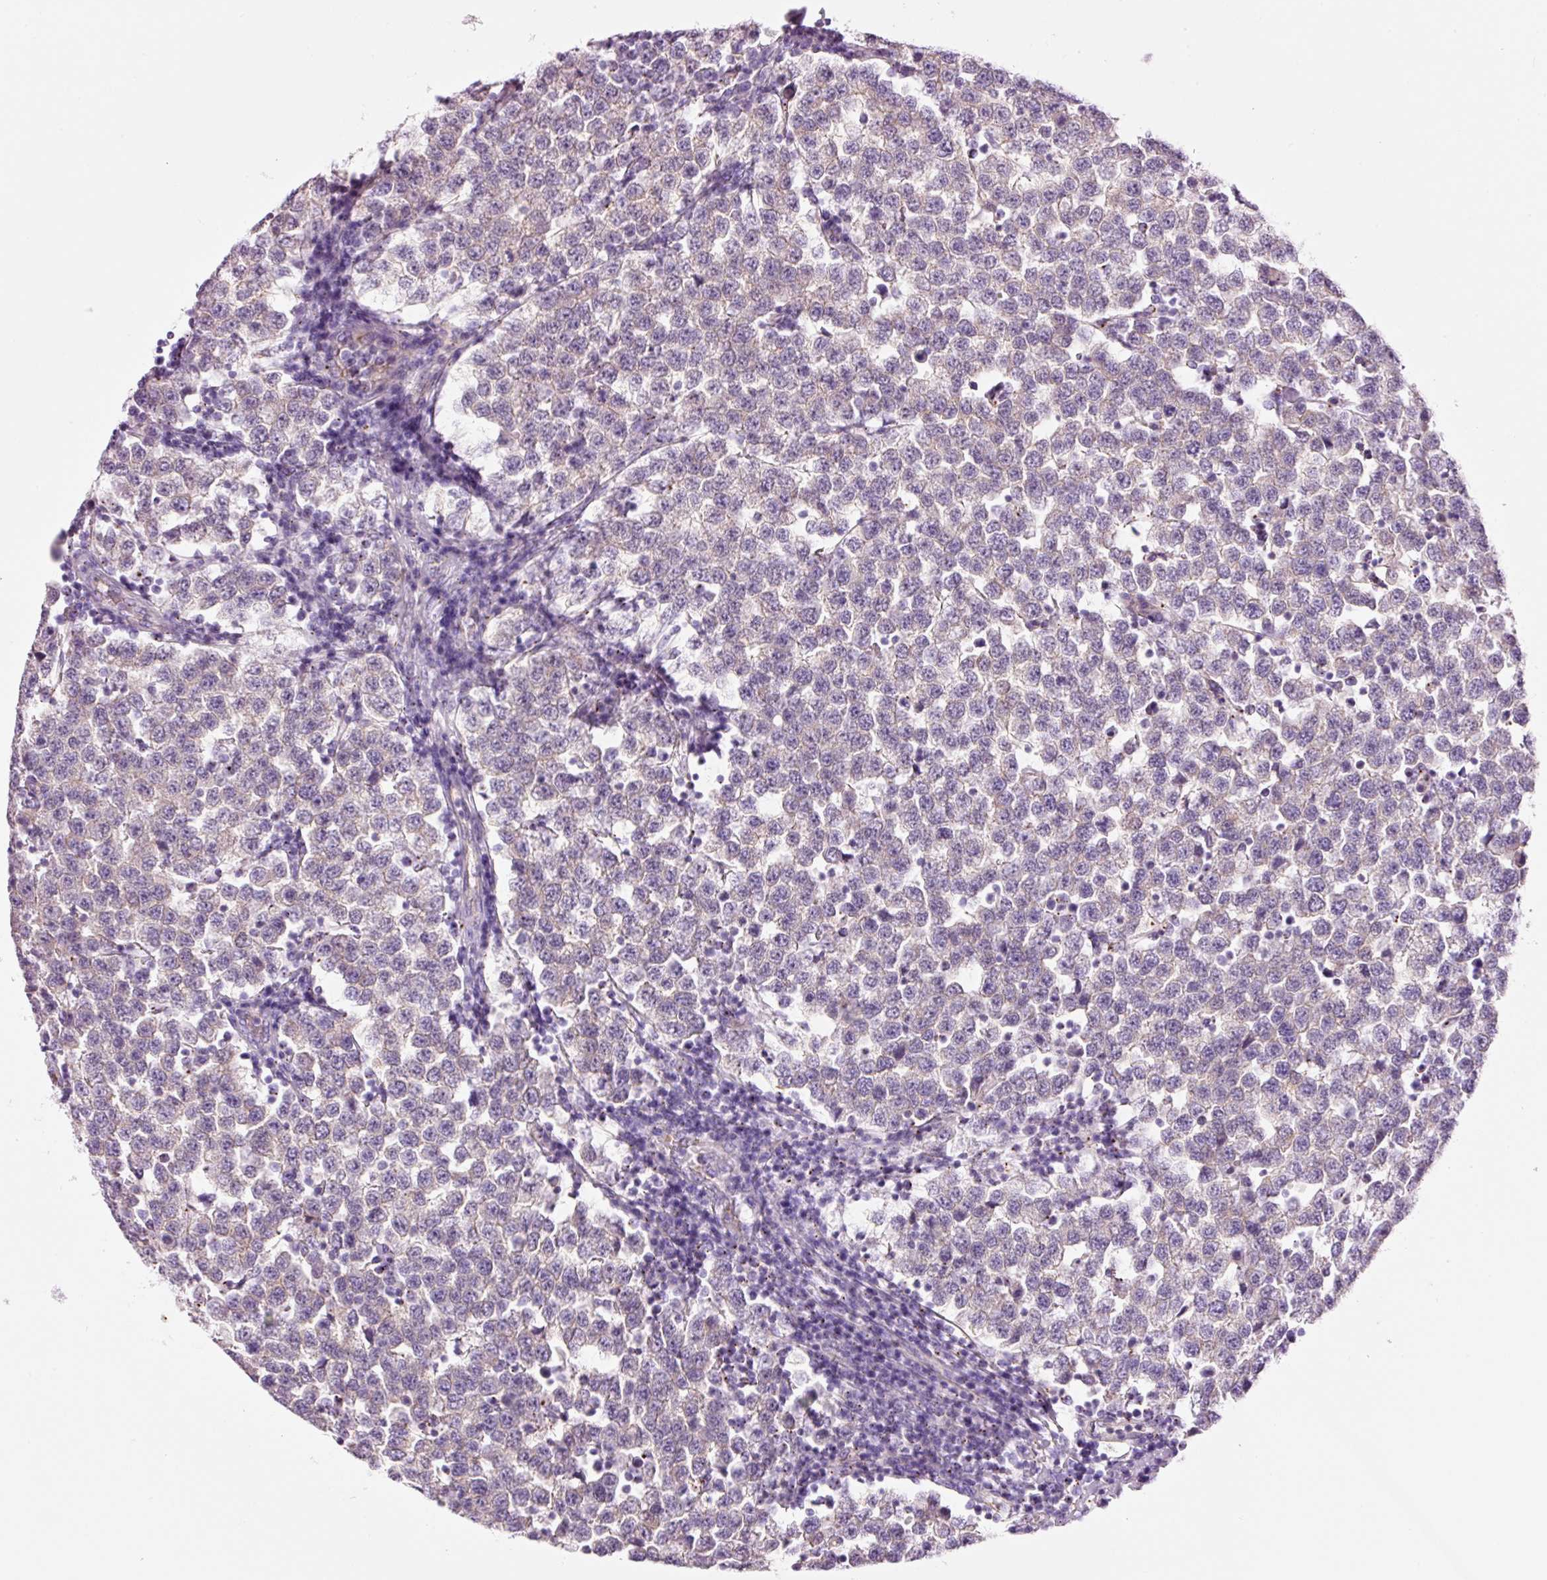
{"staining": {"intensity": "negative", "quantity": "none", "location": "none"}, "tissue": "testis cancer", "cell_type": "Tumor cells", "image_type": "cancer", "snomed": [{"axis": "morphology", "description": "Seminoma, NOS"}, {"axis": "topography", "description": "Testis"}], "caption": "Immunohistochemistry (IHC) micrograph of neoplastic tissue: human testis seminoma stained with DAB shows no significant protein staining in tumor cells.", "gene": "HSPA4L", "patient": {"sex": "male", "age": 34}}